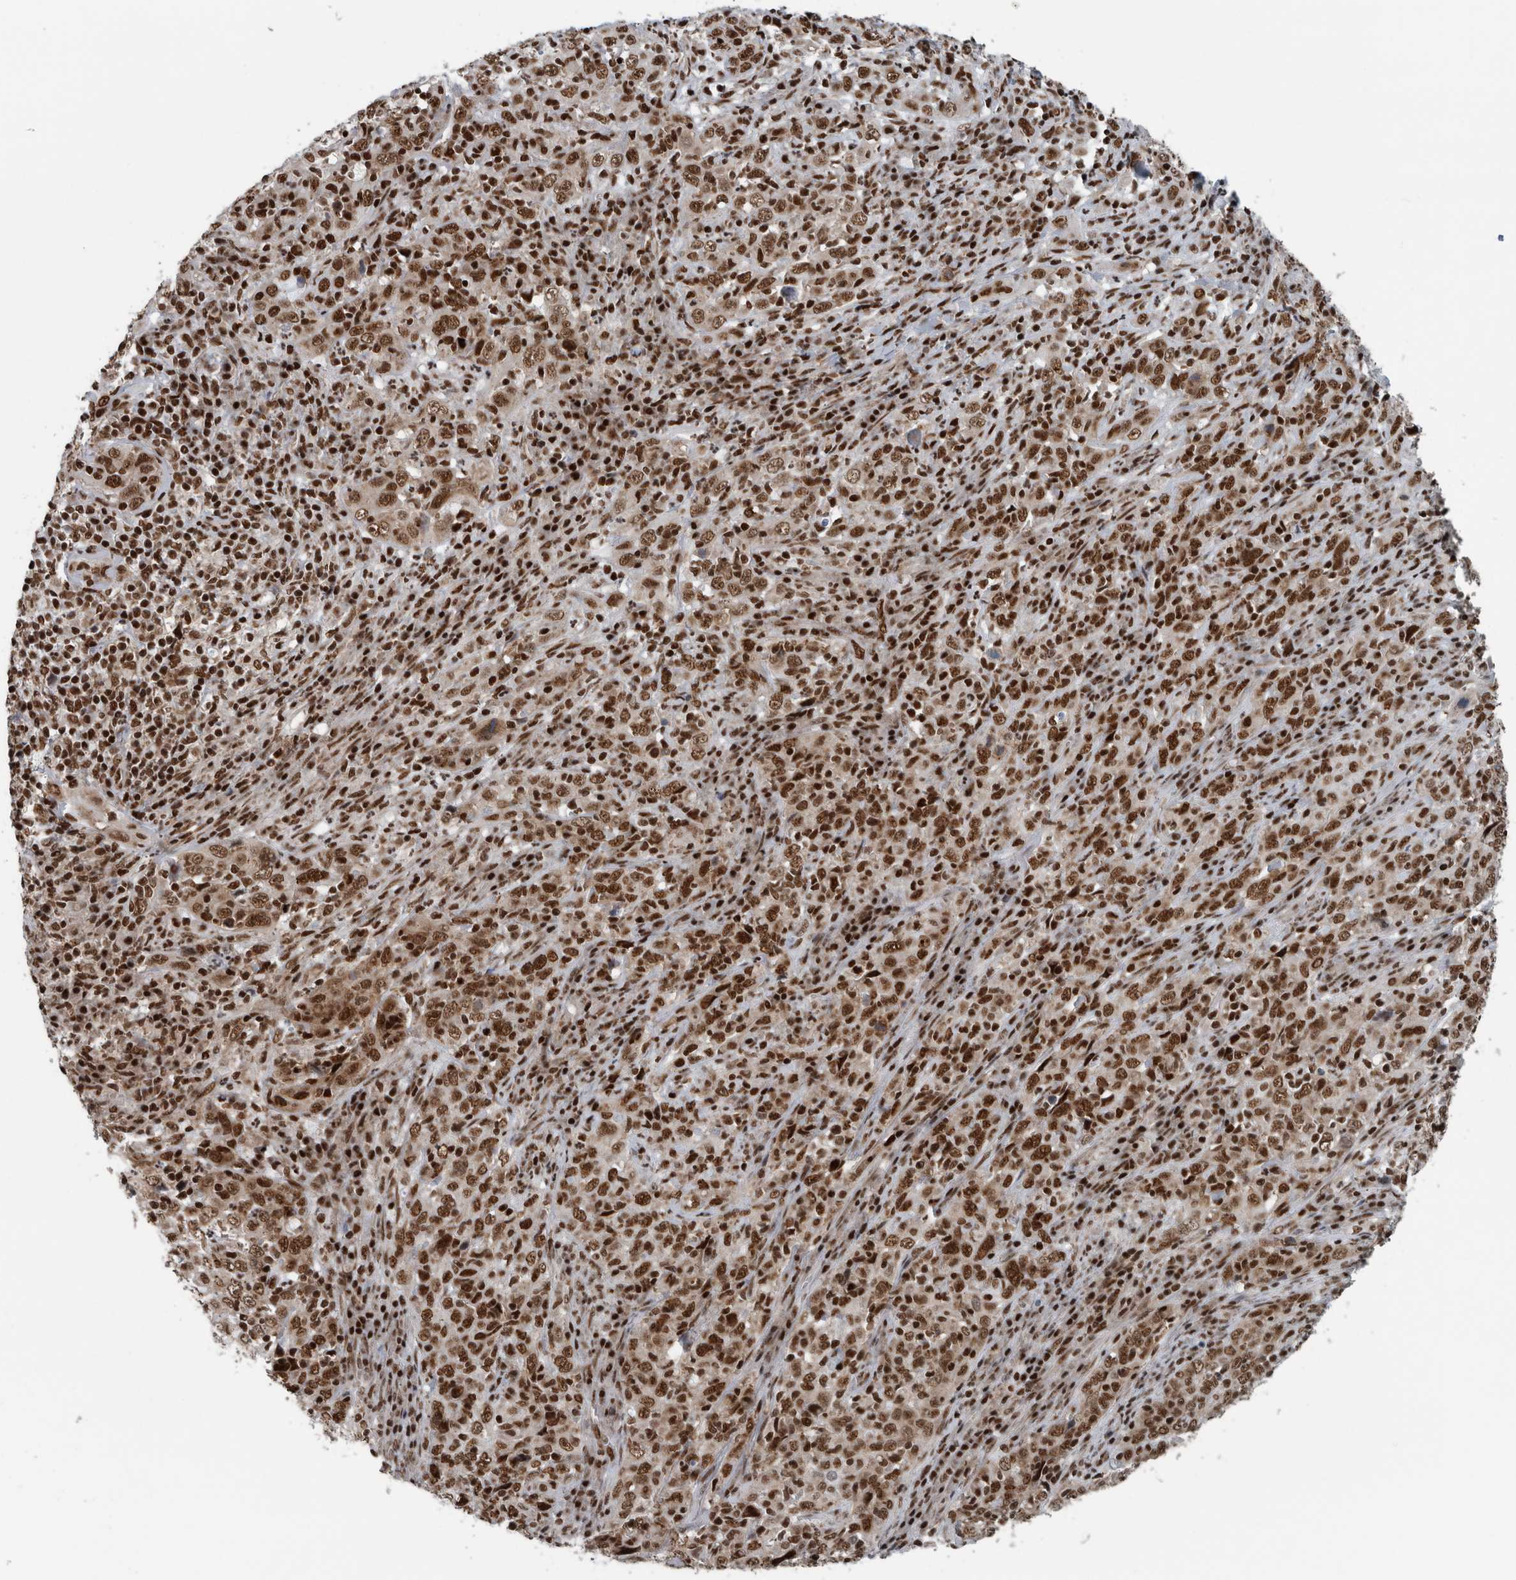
{"staining": {"intensity": "strong", "quantity": ">75%", "location": "nuclear"}, "tissue": "cervical cancer", "cell_type": "Tumor cells", "image_type": "cancer", "snomed": [{"axis": "morphology", "description": "Squamous cell carcinoma, NOS"}, {"axis": "topography", "description": "Cervix"}], "caption": "High-magnification brightfield microscopy of squamous cell carcinoma (cervical) stained with DAB (brown) and counterstained with hematoxylin (blue). tumor cells exhibit strong nuclear staining is appreciated in approximately>75% of cells.", "gene": "DNMT3A", "patient": {"sex": "female", "age": 46}}